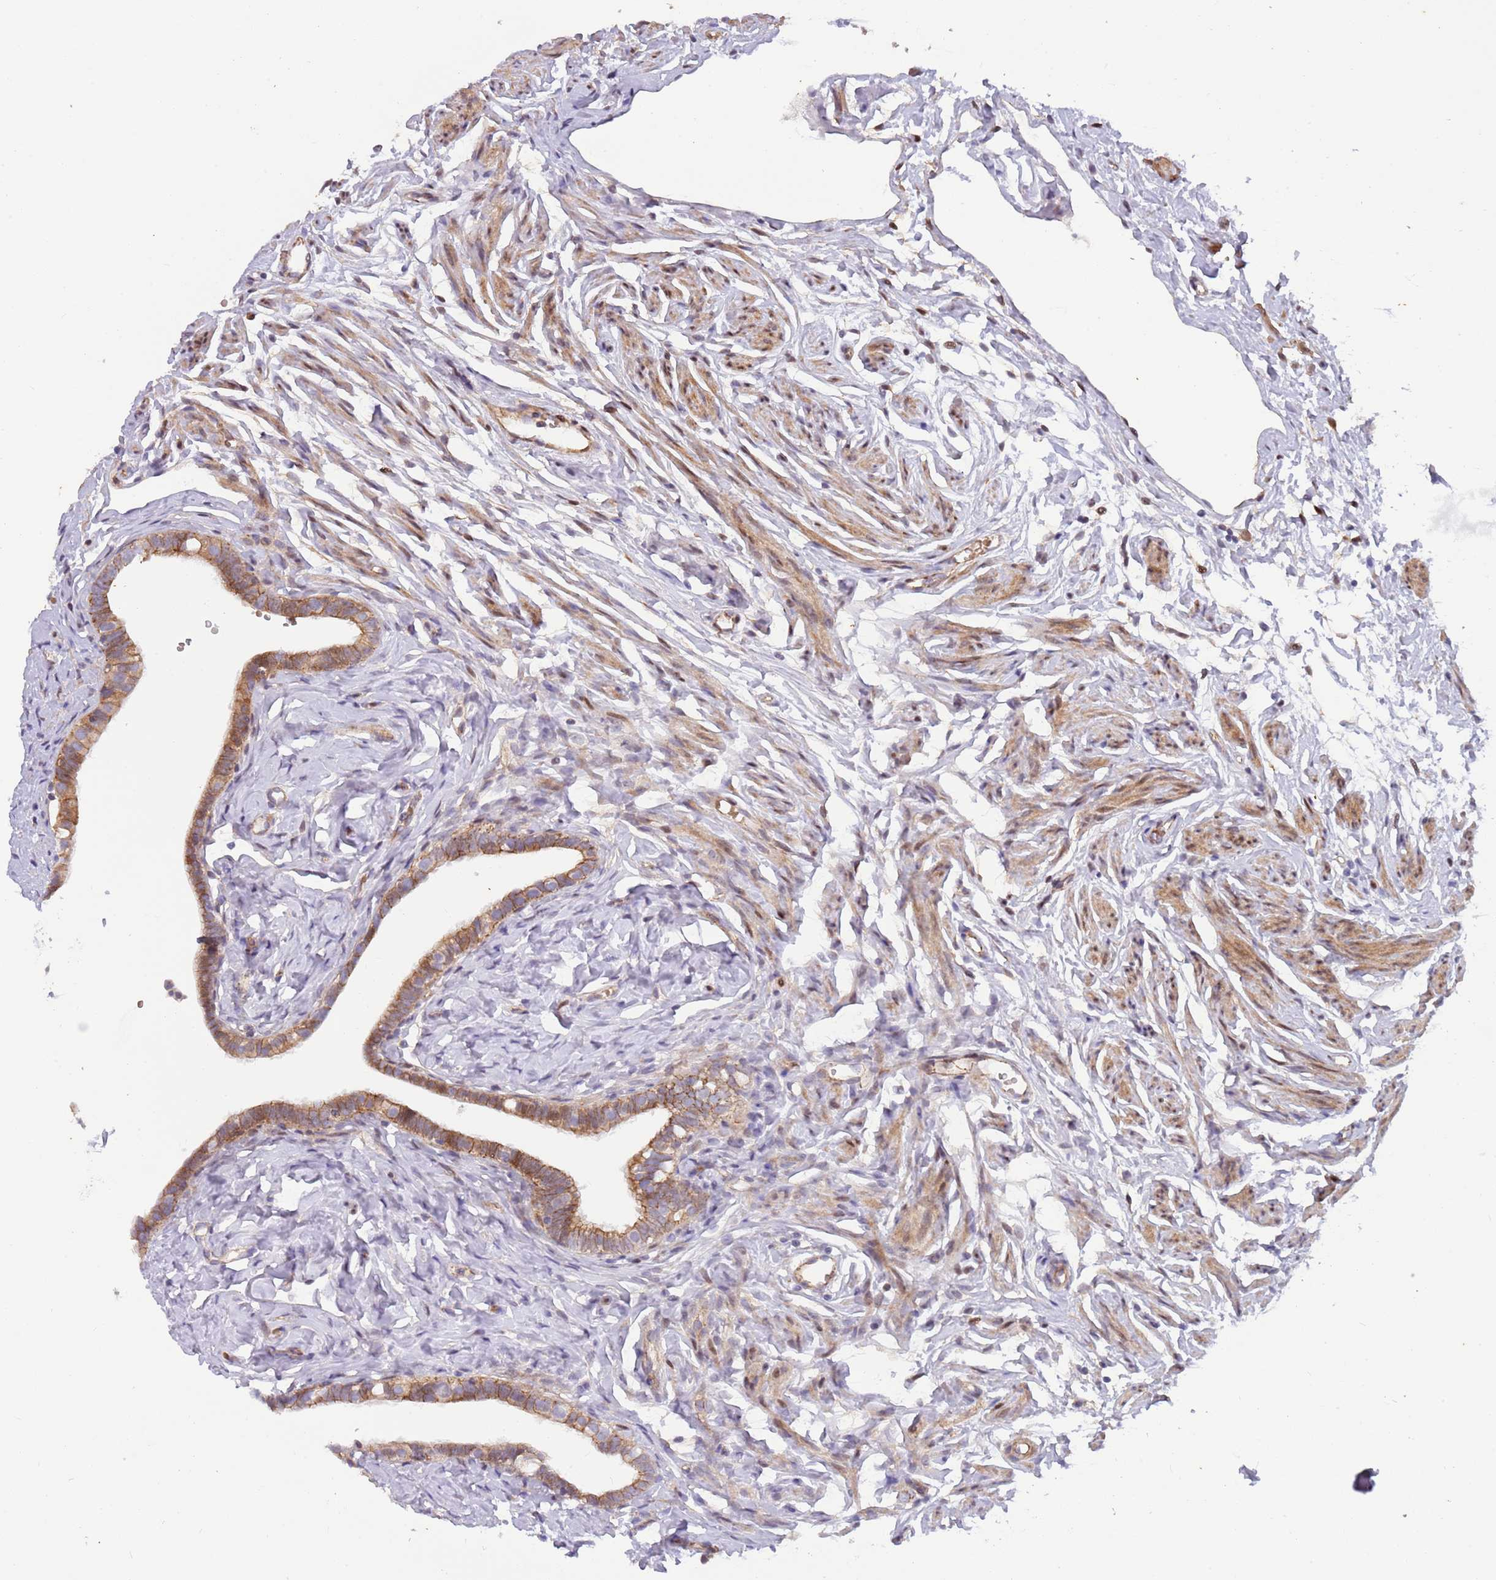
{"staining": {"intensity": "strong", "quantity": ">75%", "location": "cytoplasmic/membranous"}, "tissue": "fallopian tube", "cell_type": "Glandular cells", "image_type": "normal", "snomed": [{"axis": "morphology", "description": "Normal tissue, NOS"}, {"axis": "topography", "description": "Fallopian tube"}], "caption": "Glandular cells show high levels of strong cytoplasmic/membranous positivity in approximately >75% of cells in normal human fallopian tube. The staining was performed using DAB to visualize the protein expression in brown, while the nuclei were stained in blue with hematoxylin (Magnification: 20x).", "gene": "ITGB6", "patient": {"sex": "female", "age": 66}}